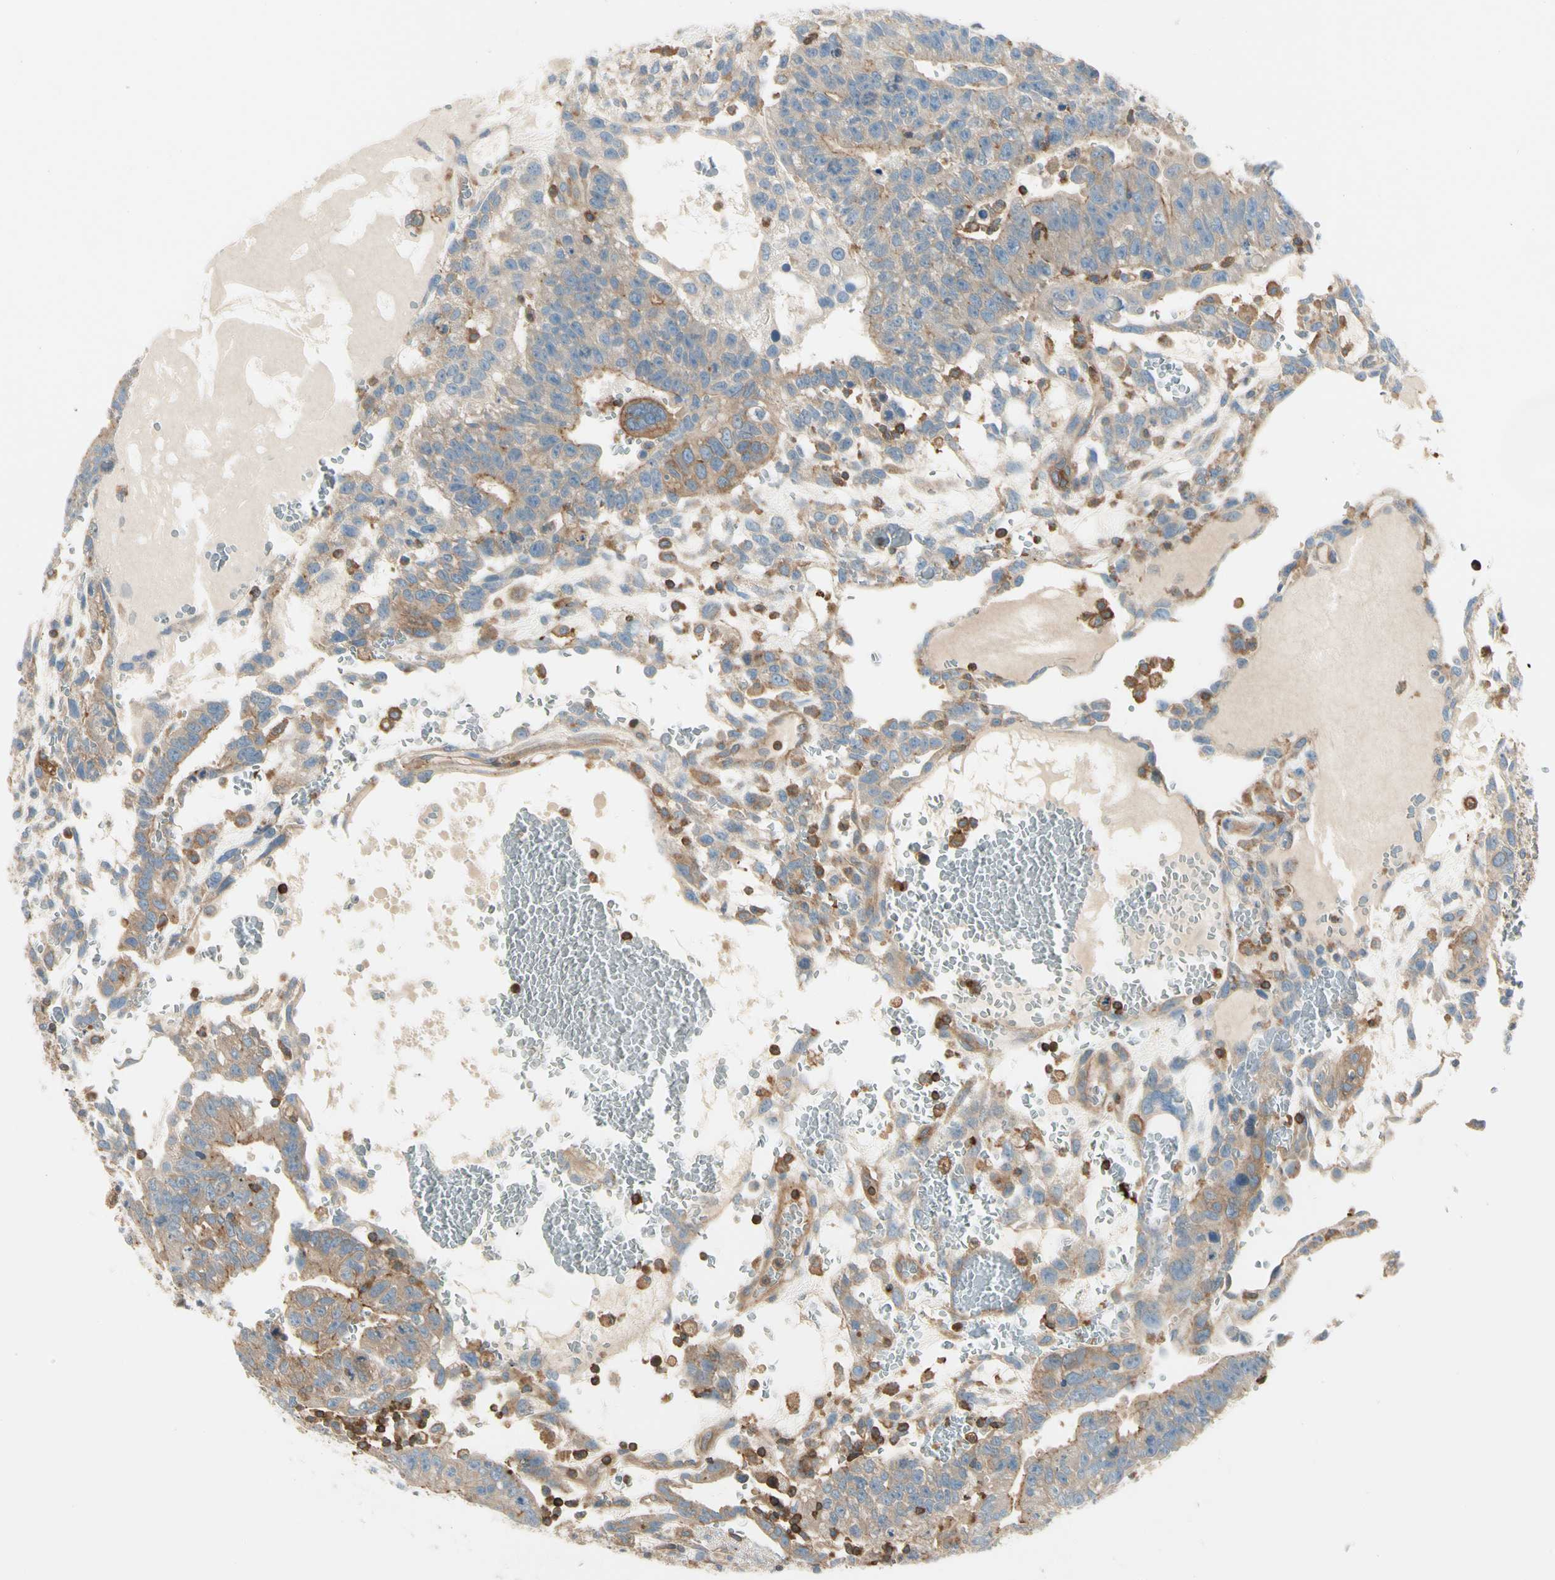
{"staining": {"intensity": "weak", "quantity": ">75%", "location": "cytoplasmic/membranous"}, "tissue": "testis cancer", "cell_type": "Tumor cells", "image_type": "cancer", "snomed": [{"axis": "morphology", "description": "Seminoma, NOS"}, {"axis": "morphology", "description": "Carcinoma, Embryonal, NOS"}, {"axis": "topography", "description": "Testis"}], "caption": "Immunohistochemical staining of testis seminoma exhibits weak cytoplasmic/membranous protein expression in about >75% of tumor cells.", "gene": "CAPZA2", "patient": {"sex": "male", "age": 52}}